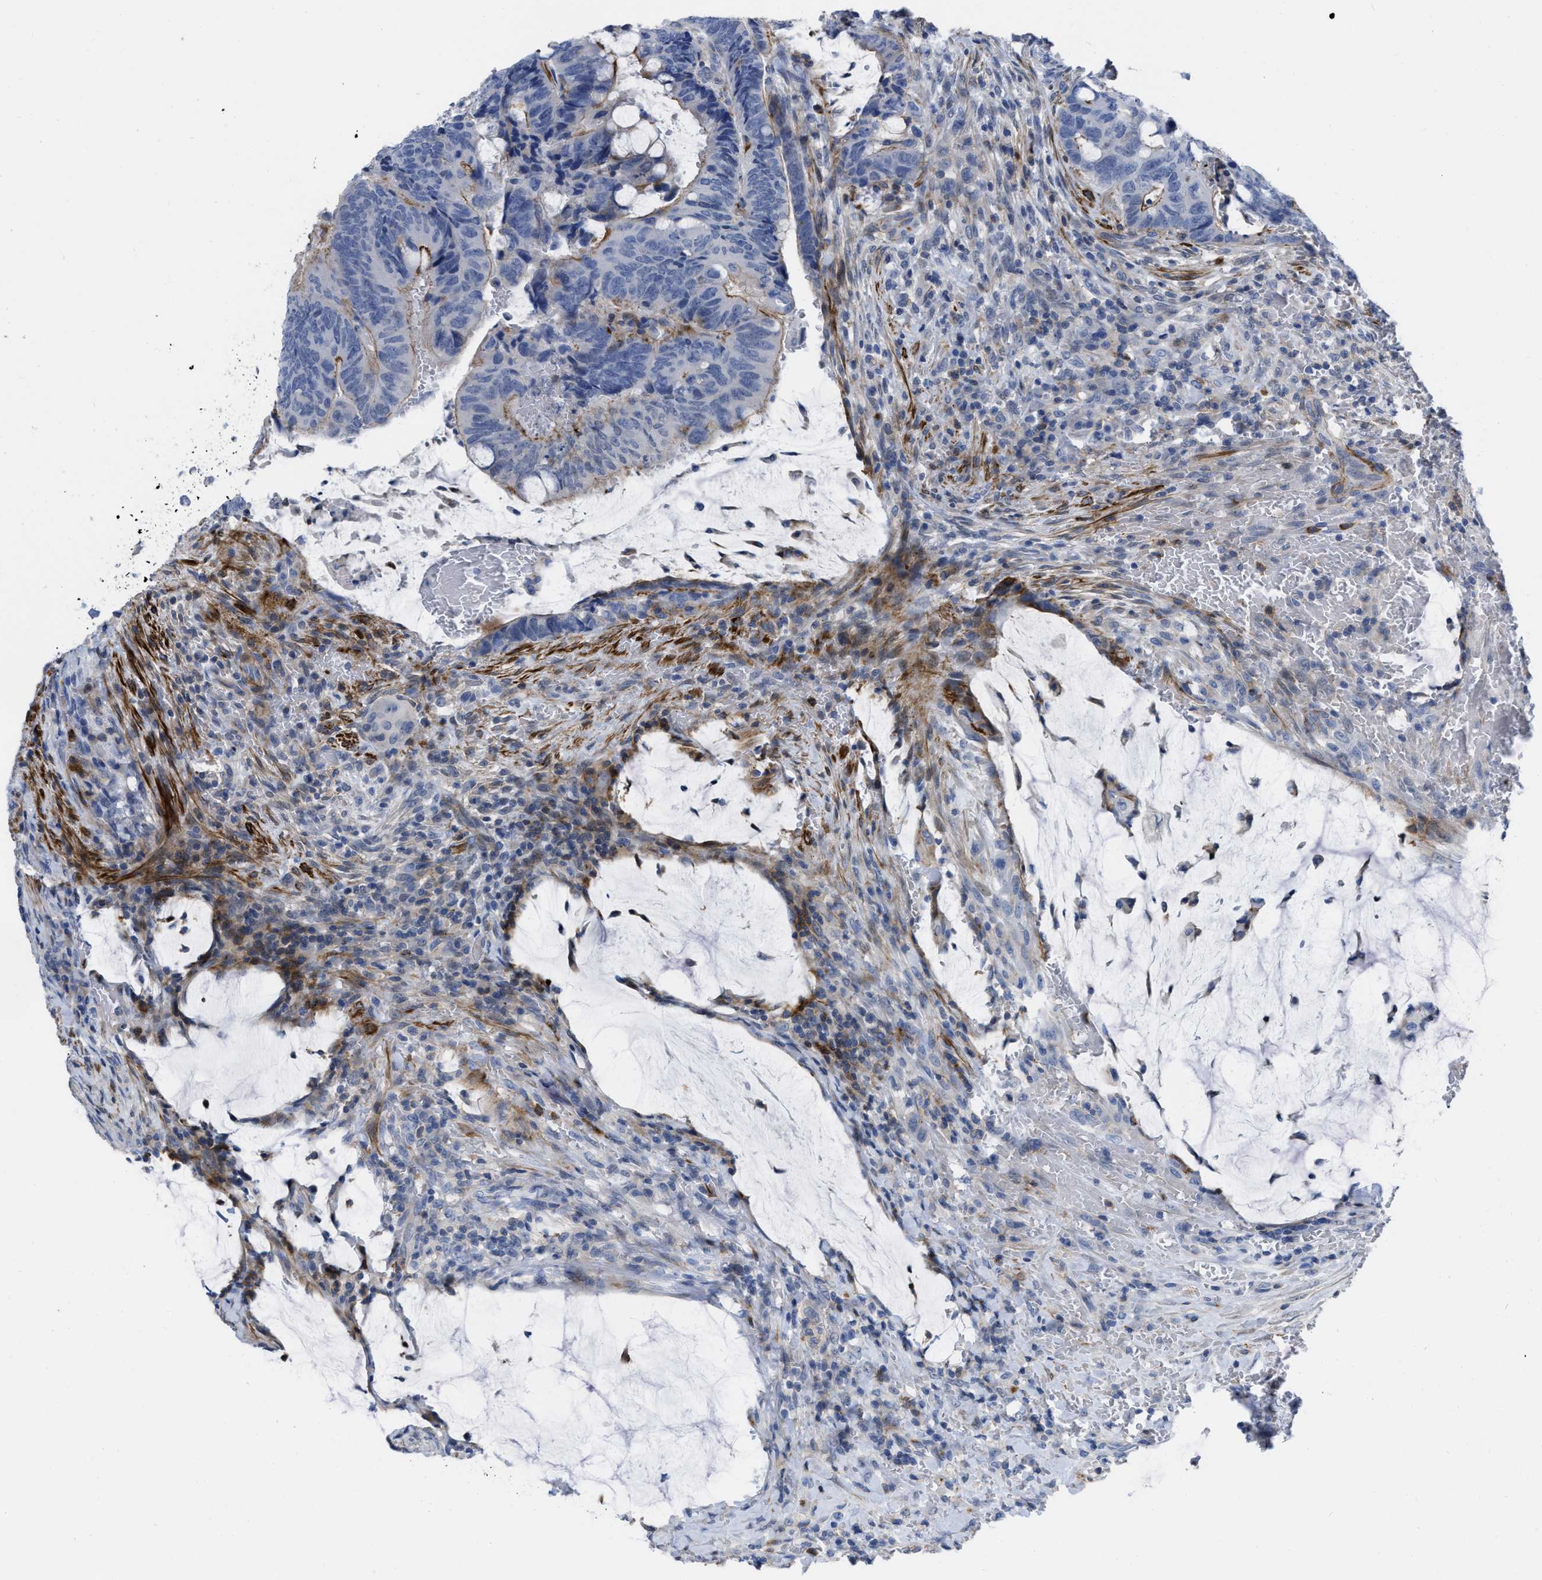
{"staining": {"intensity": "moderate", "quantity": "<25%", "location": "cytoplasmic/membranous"}, "tissue": "colorectal cancer", "cell_type": "Tumor cells", "image_type": "cancer", "snomed": [{"axis": "morphology", "description": "Normal tissue, NOS"}, {"axis": "morphology", "description": "Adenocarcinoma, NOS"}, {"axis": "topography", "description": "Rectum"}, {"axis": "topography", "description": "Peripheral nerve tissue"}], "caption": "A brown stain shows moderate cytoplasmic/membranous expression of a protein in human colorectal adenocarcinoma tumor cells.", "gene": "PRMT2", "patient": {"sex": "male", "age": 92}}